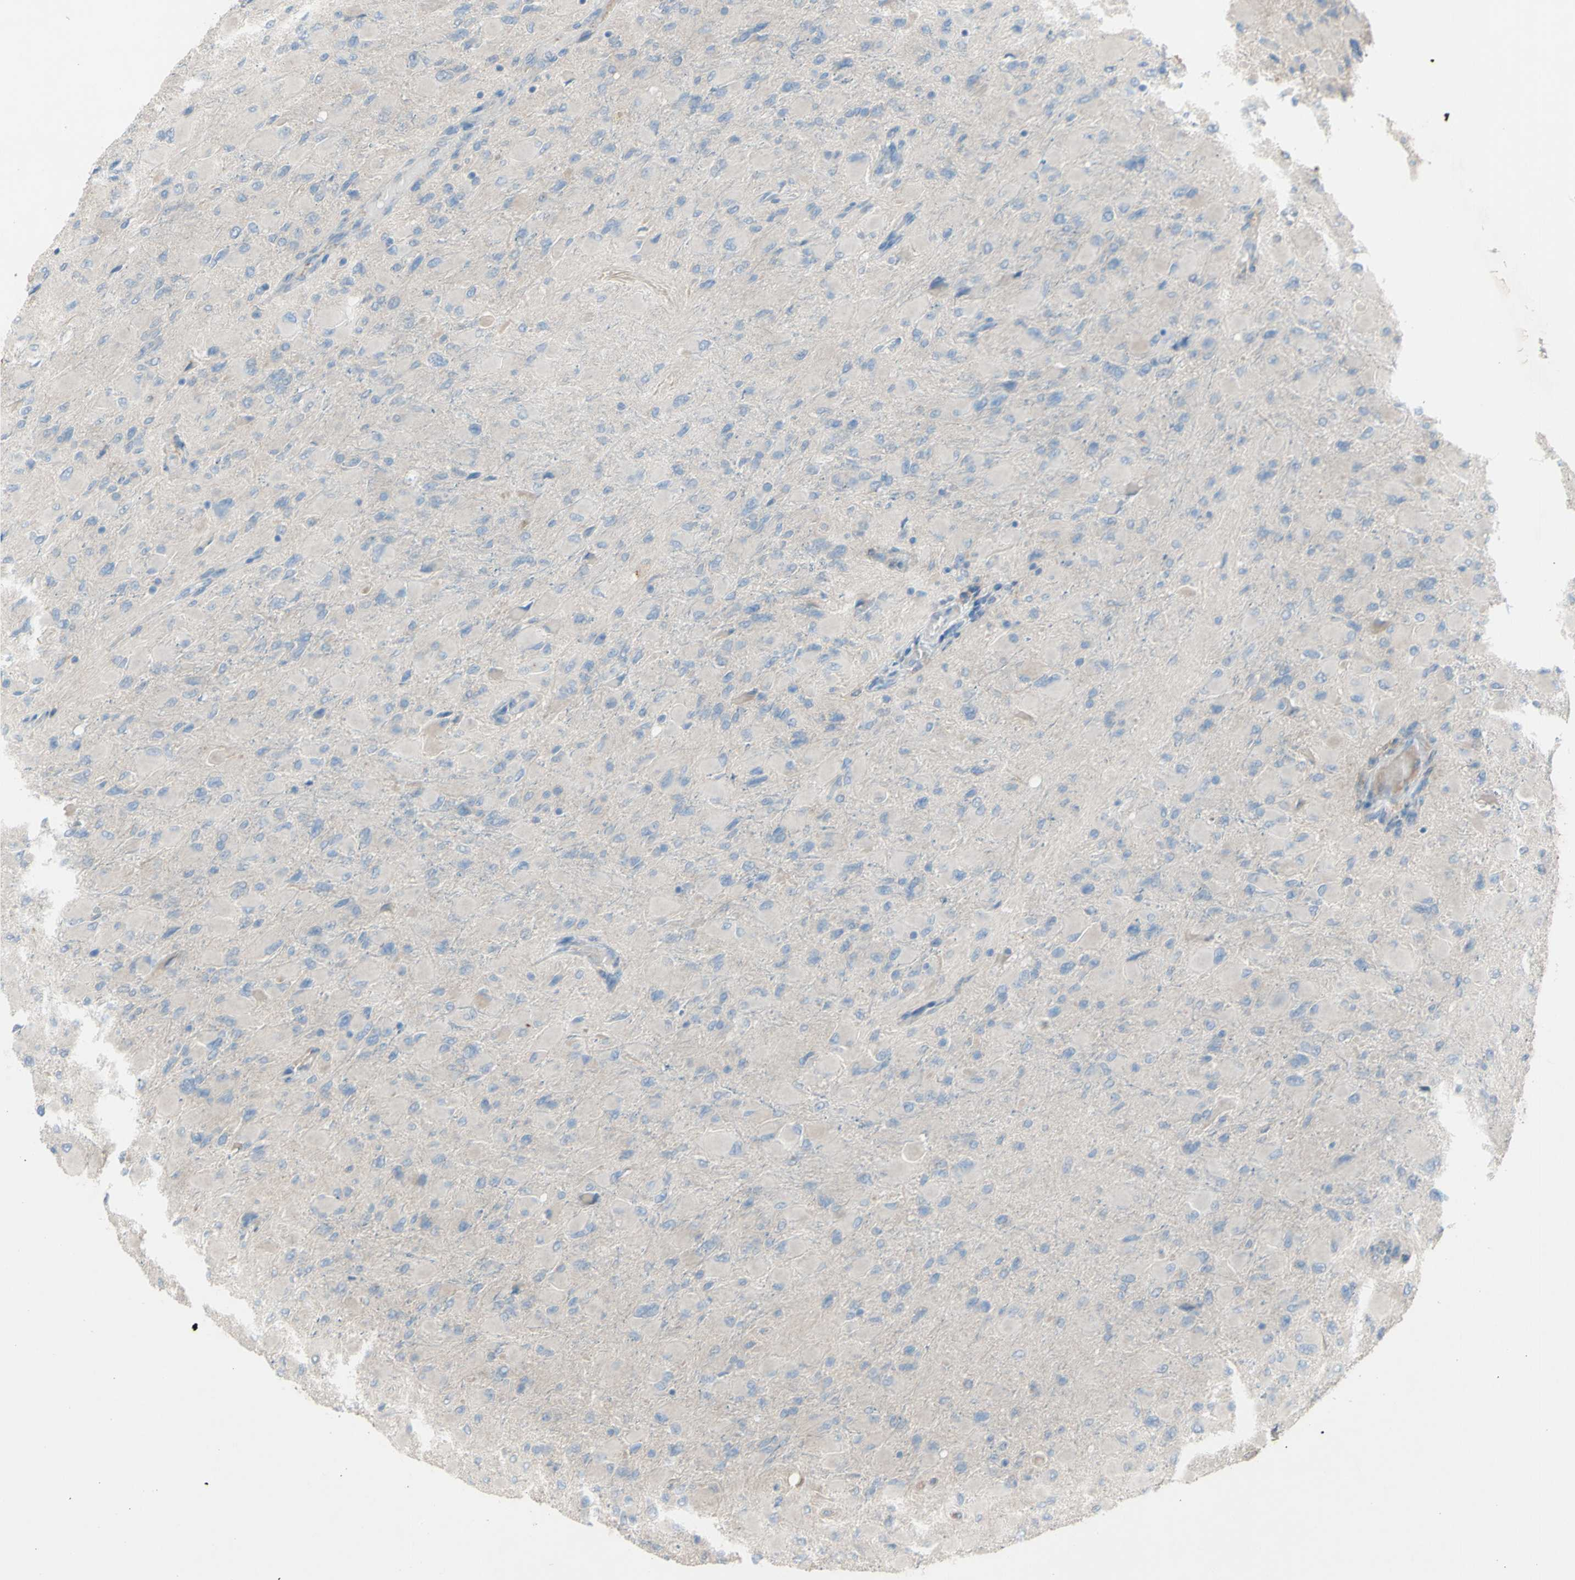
{"staining": {"intensity": "negative", "quantity": "none", "location": "none"}, "tissue": "glioma", "cell_type": "Tumor cells", "image_type": "cancer", "snomed": [{"axis": "morphology", "description": "Glioma, malignant, High grade"}, {"axis": "topography", "description": "Cerebral cortex"}], "caption": "IHC photomicrograph of neoplastic tissue: human malignant high-grade glioma stained with DAB (3,3'-diaminobenzidine) demonstrates no significant protein expression in tumor cells.", "gene": "ATRN", "patient": {"sex": "female", "age": 36}}